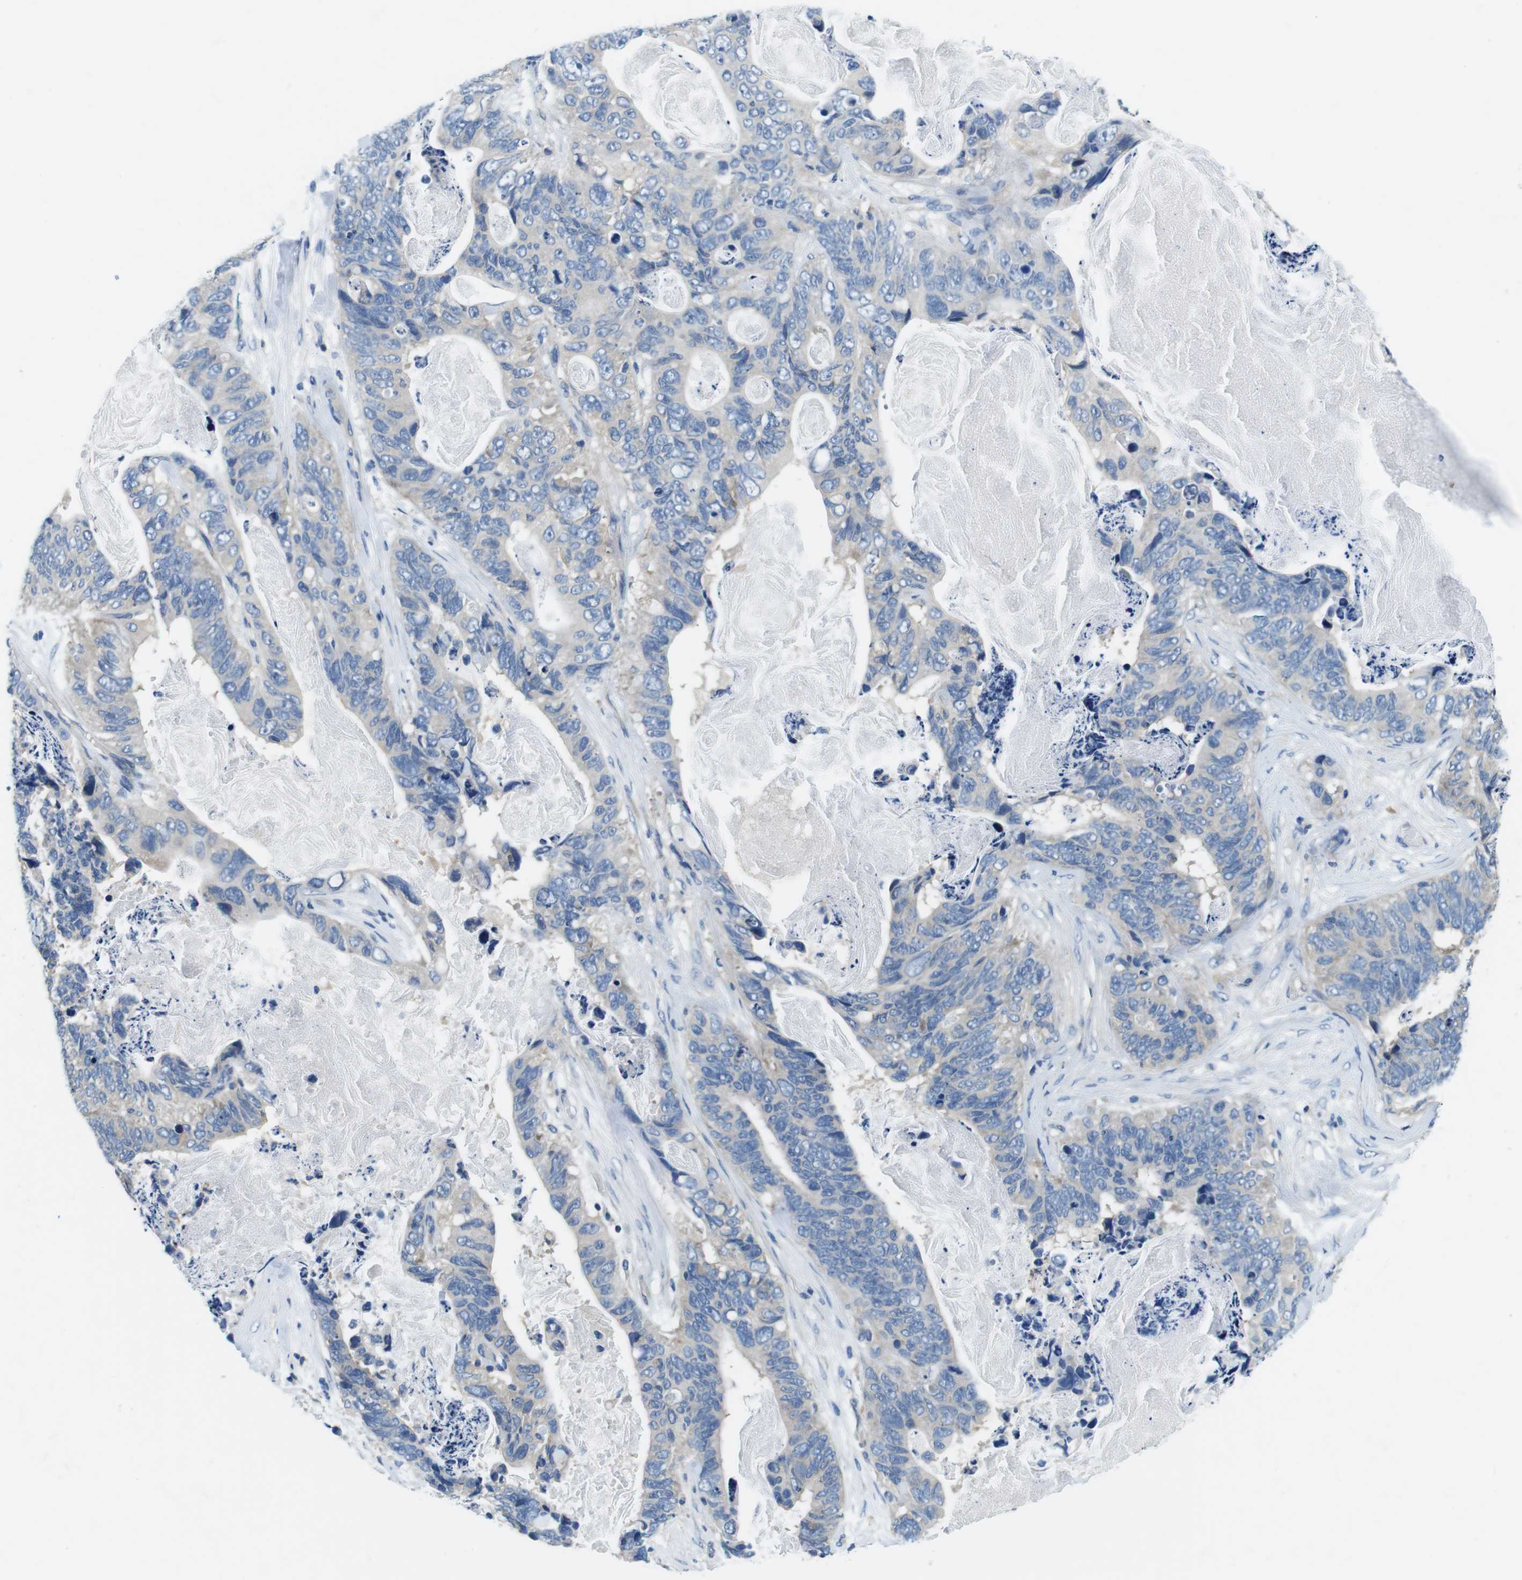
{"staining": {"intensity": "weak", "quantity": "25%-75%", "location": "cytoplasmic/membranous"}, "tissue": "stomach cancer", "cell_type": "Tumor cells", "image_type": "cancer", "snomed": [{"axis": "morphology", "description": "Adenocarcinoma, NOS"}, {"axis": "topography", "description": "Stomach"}], "caption": "Protein staining reveals weak cytoplasmic/membranous expression in about 25%-75% of tumor cells in adenocarcinoma (stomach).", "gene": "DENND4C", "patient": {"sex": "female", "age": 89}}